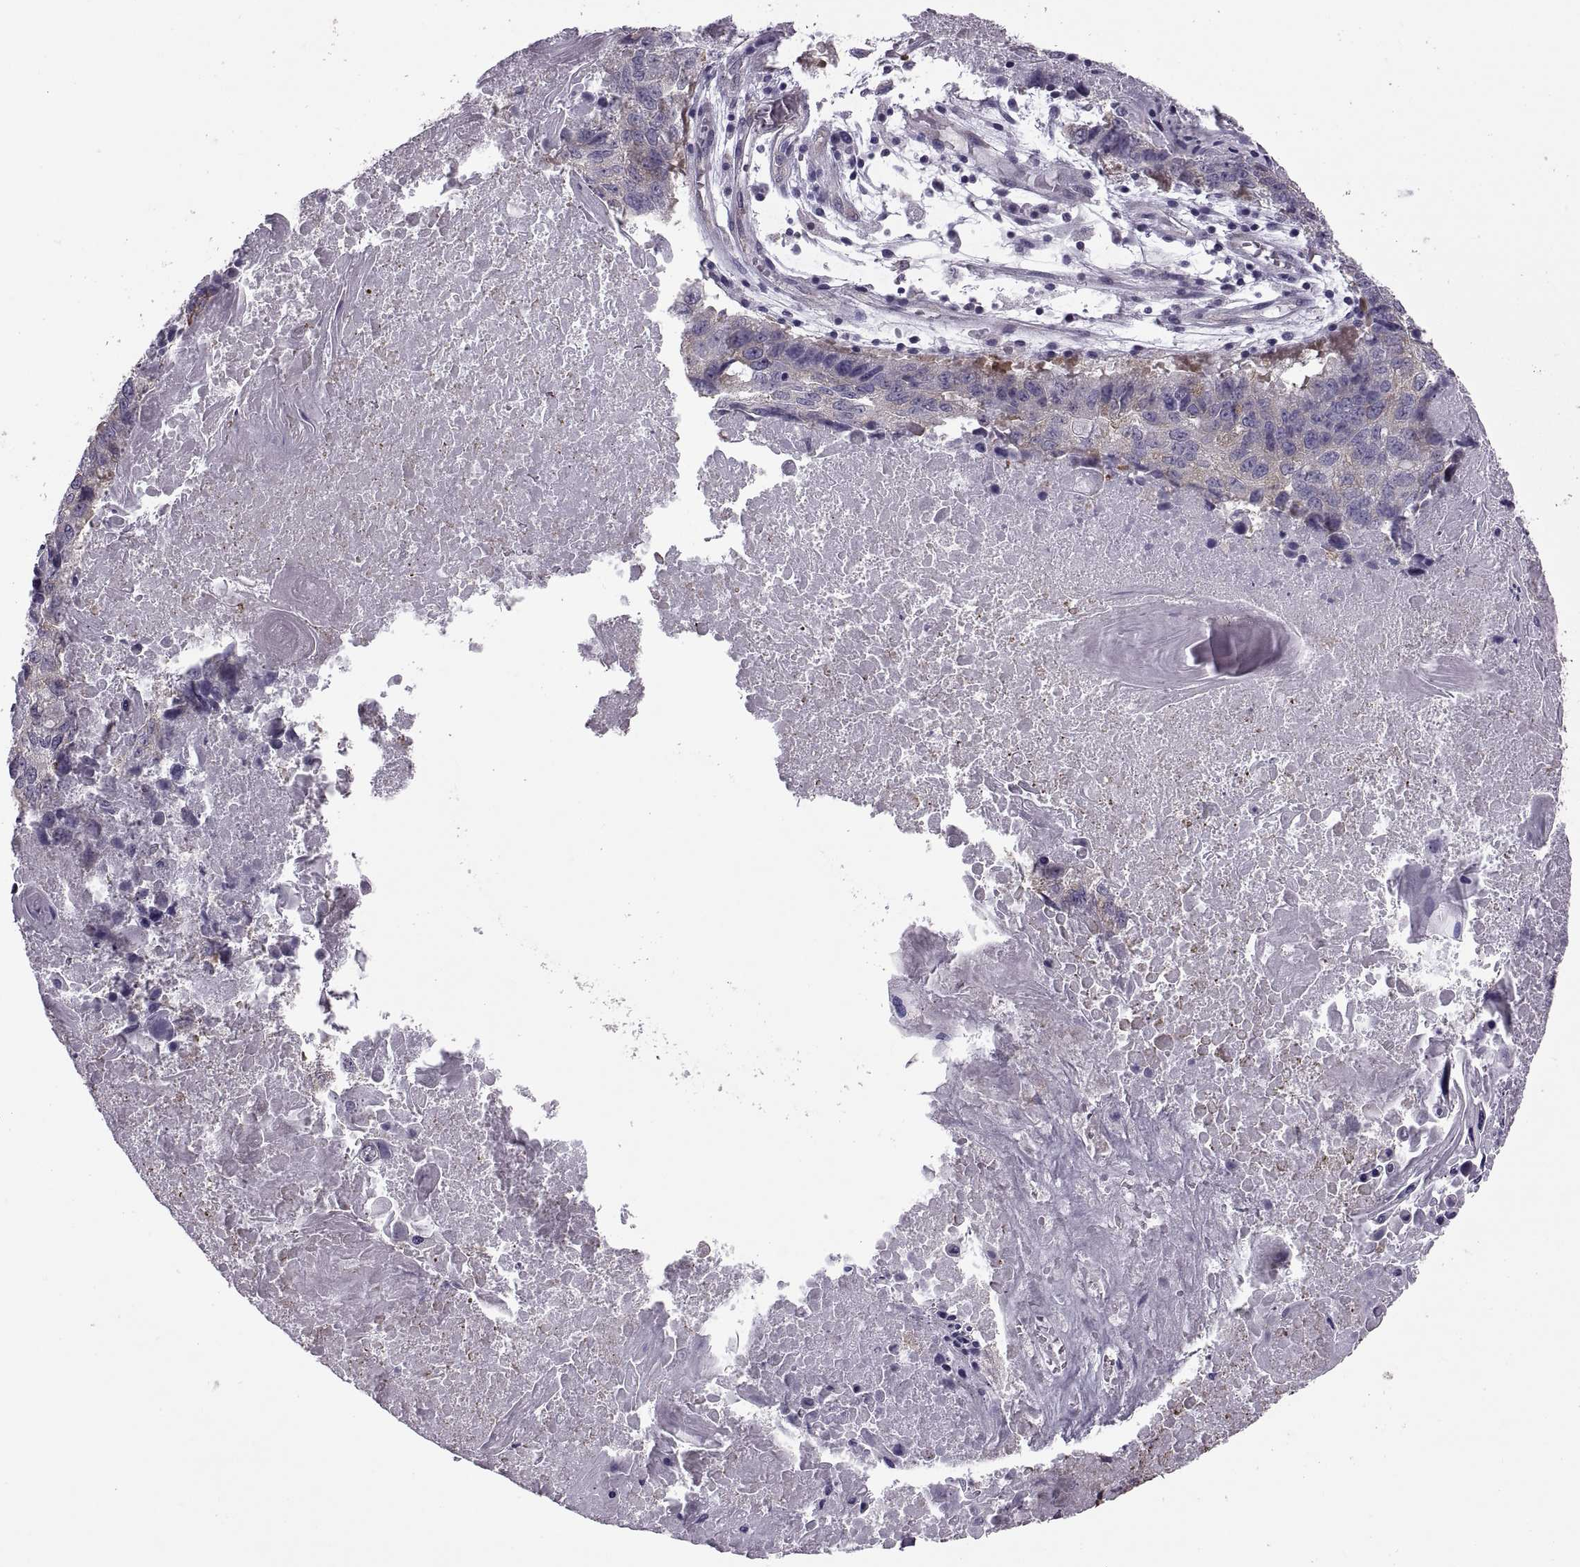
{"staining": {"intensity": "weak", "quantity": "25%-75%", "location": "cytoplasmic/membranous"}, "tissue": "lung cancer", "cell_type": "Tumor cells", "image_type": "cancer", "snomed": [{"axis": "morphology", "description": "Squamous cell carcinoma, NOS"}, {"axis": "topography", "description": "Lung"}], "caption": "Weak cytoplasmic/membranous staining for a protein is identified in about 25%-75% of tumor cells of squamous cell carcinoma (lung) using IHC.", "gene": "PABPC1", "patient": {"sex": "male", "age": 73}}